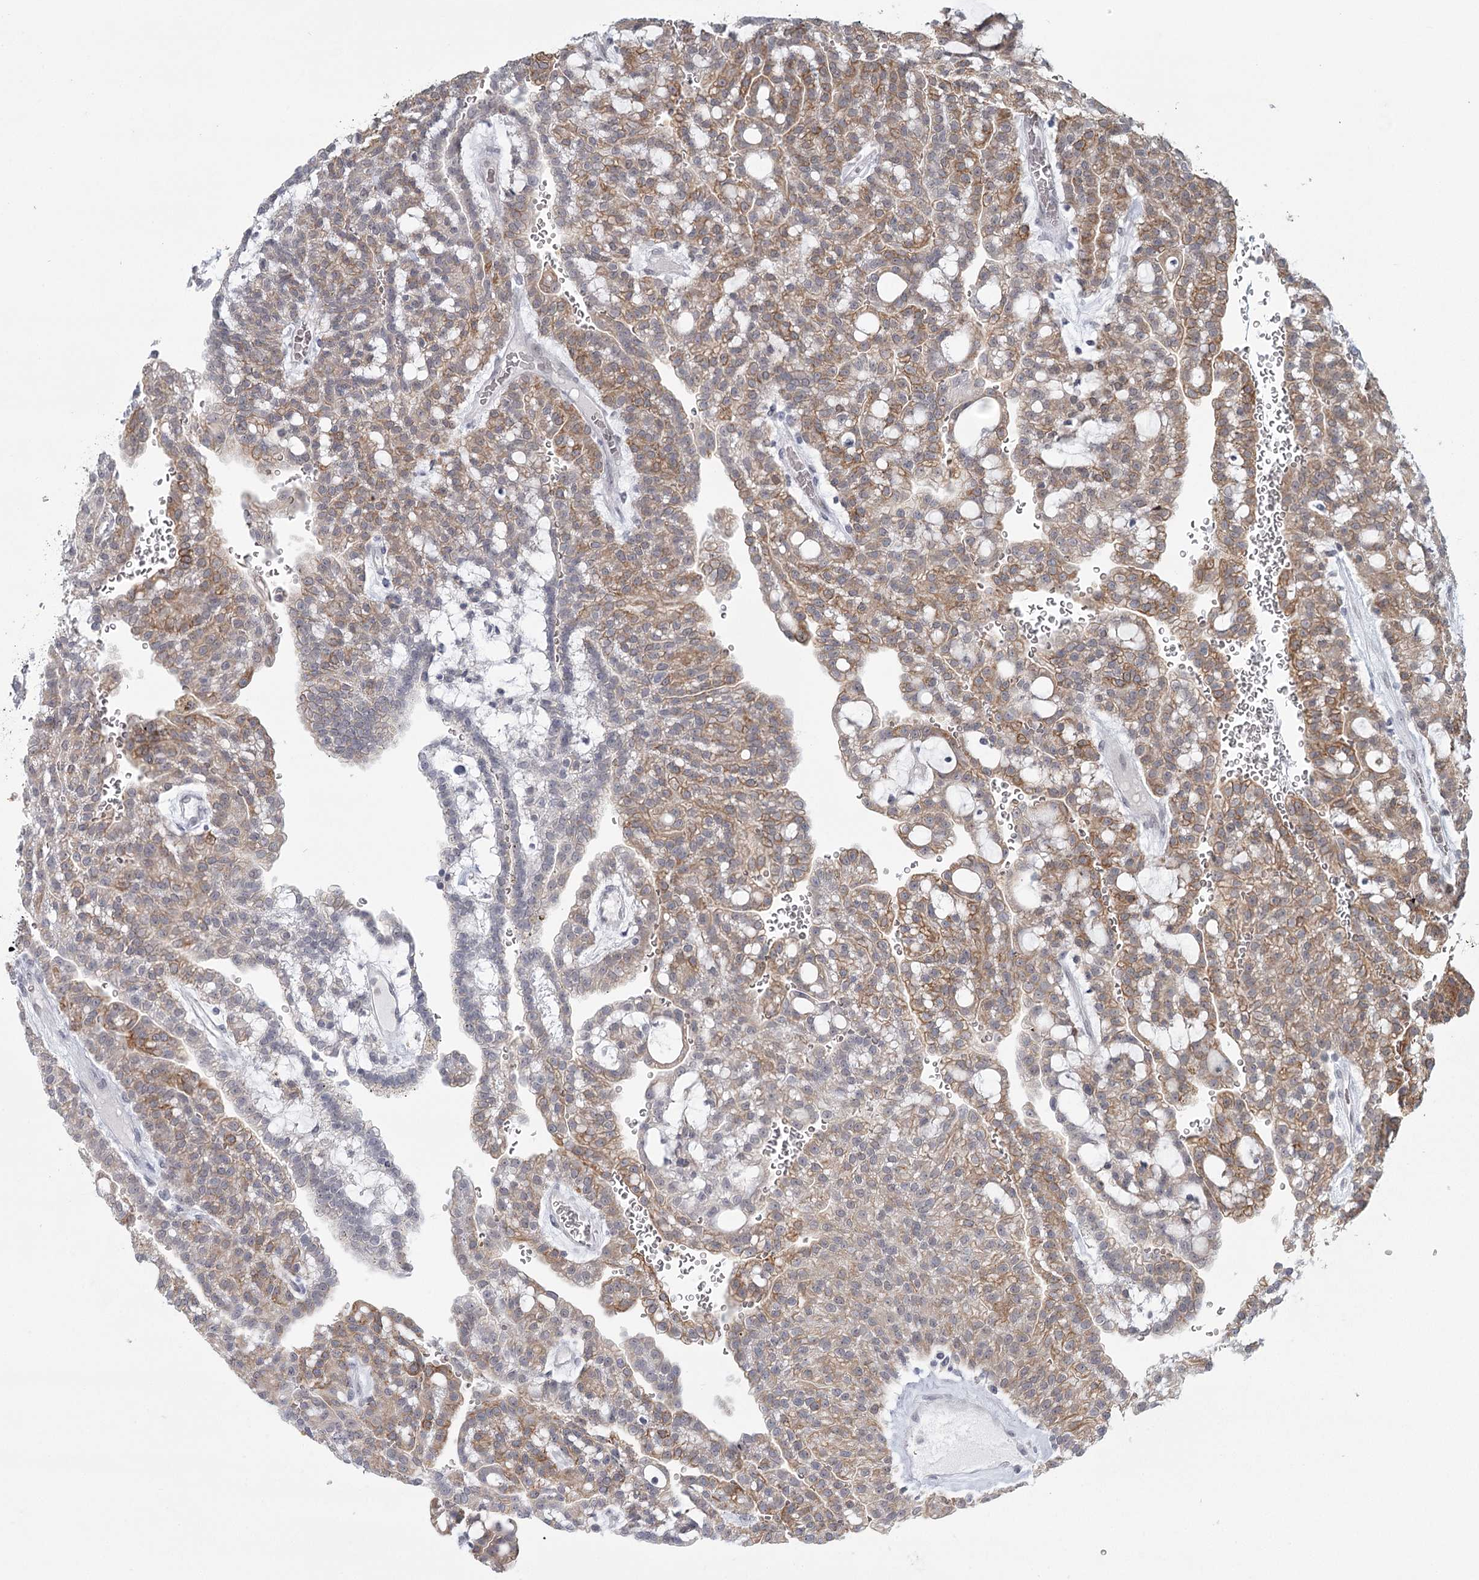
{"staining": {"intensity": "weak", "quantity": "25%-75%", "location": "cytoplasmic/membranous"}, "tissue": "renal cancer", "cell_type": "Tumor cells", "image_type": "cancer", "snomed": [{"axis": "morphology", "description": "Adenocarcinoma, NOS"}, {"axis": "topography", "description": "Kidney"}], "caption": "Weak cytoplasmic/membranous expression is appreciated in about 25%-75% of tumor cells in renal cancer.", "gene": "TMEM70", "patient": {"sex": "male", "age": 63}}